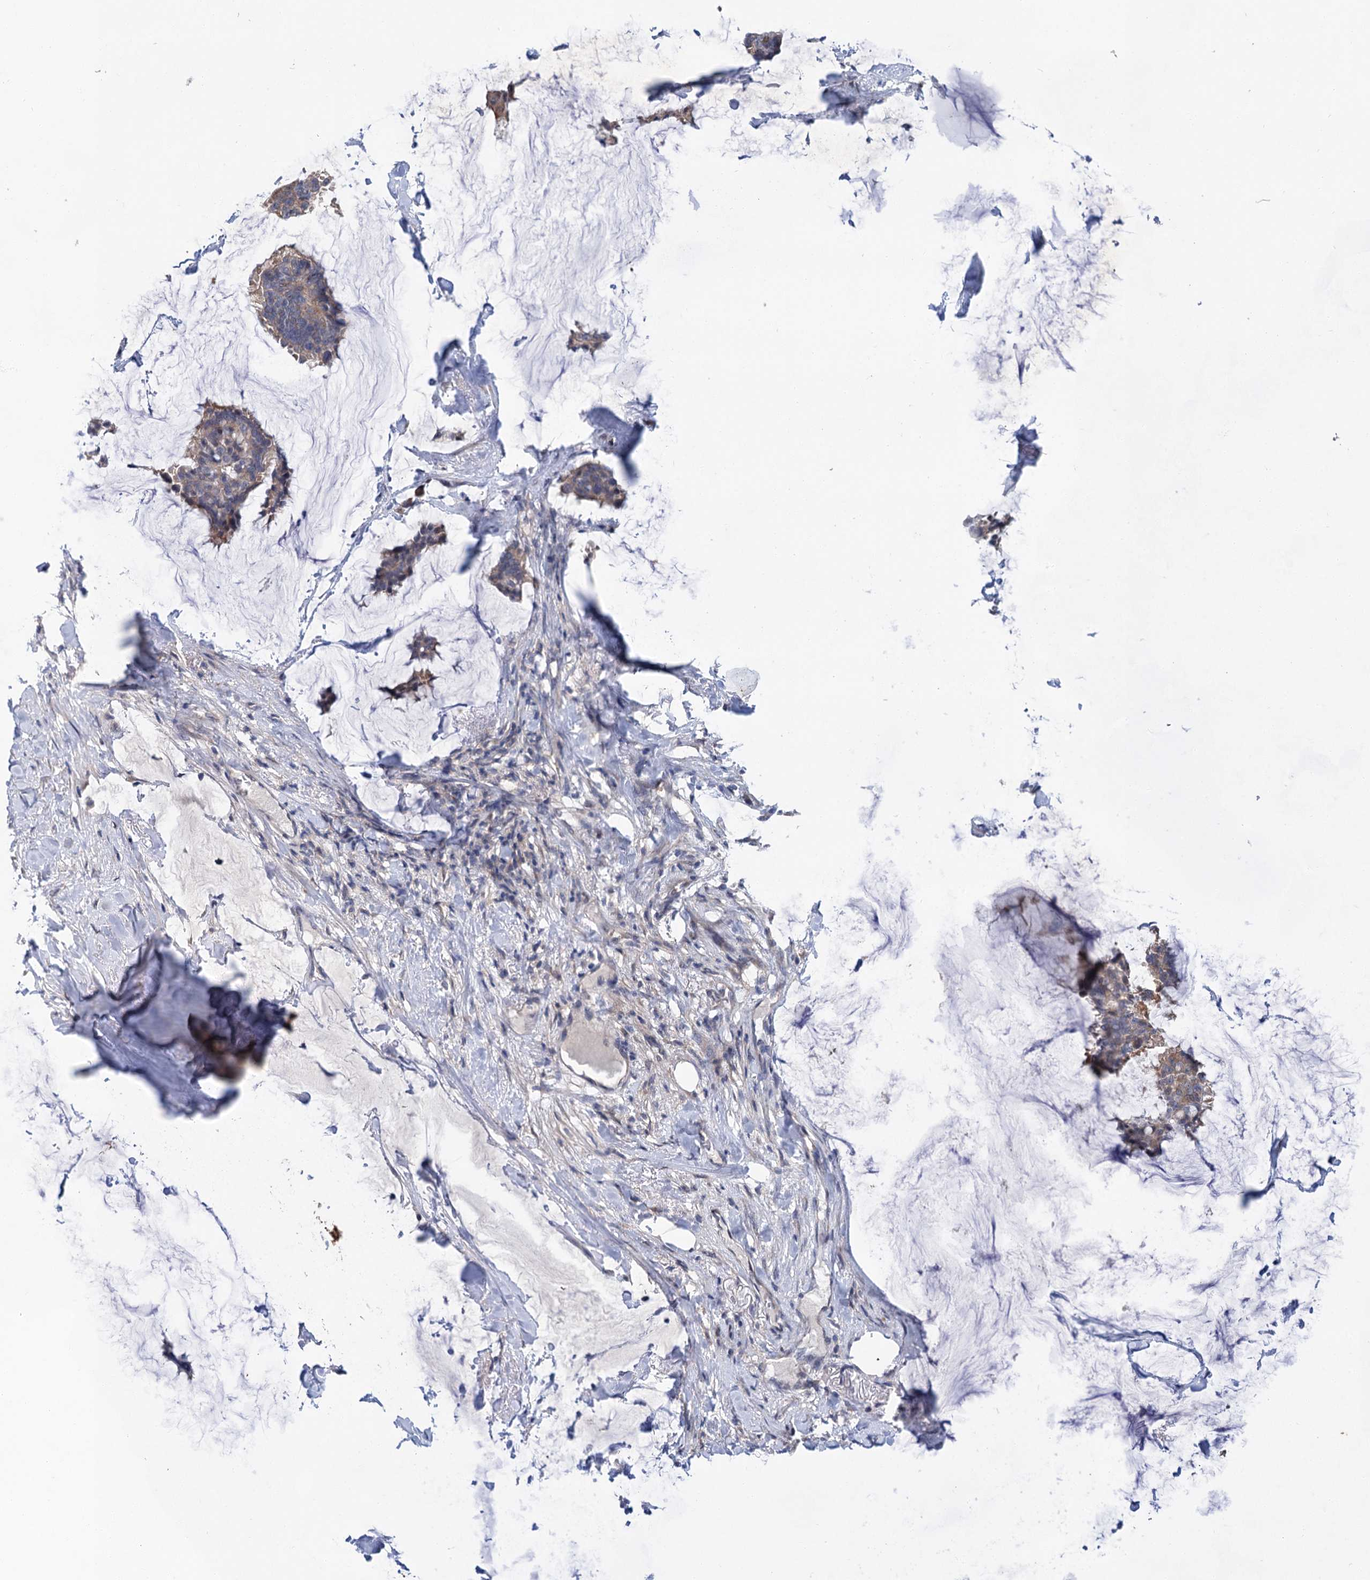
{"staining": {"intensity": "weak", "quantity": ">75%", "location": "cytoplasmic/membranous"}, "tissue": "breast cancer", "cell_type": "Tumor cells", "image_type": "cancer", "snomed": [{"axis": "morphology", "description": "Duct carcinoma"}, {"axis": "topography", "description": "Breast"}], "caption": "Breast cancer stained with a protein marker displays weak staining in tumor cells.", "gene": "MORN3", "patient": {"sex": "female", "age": 93}}